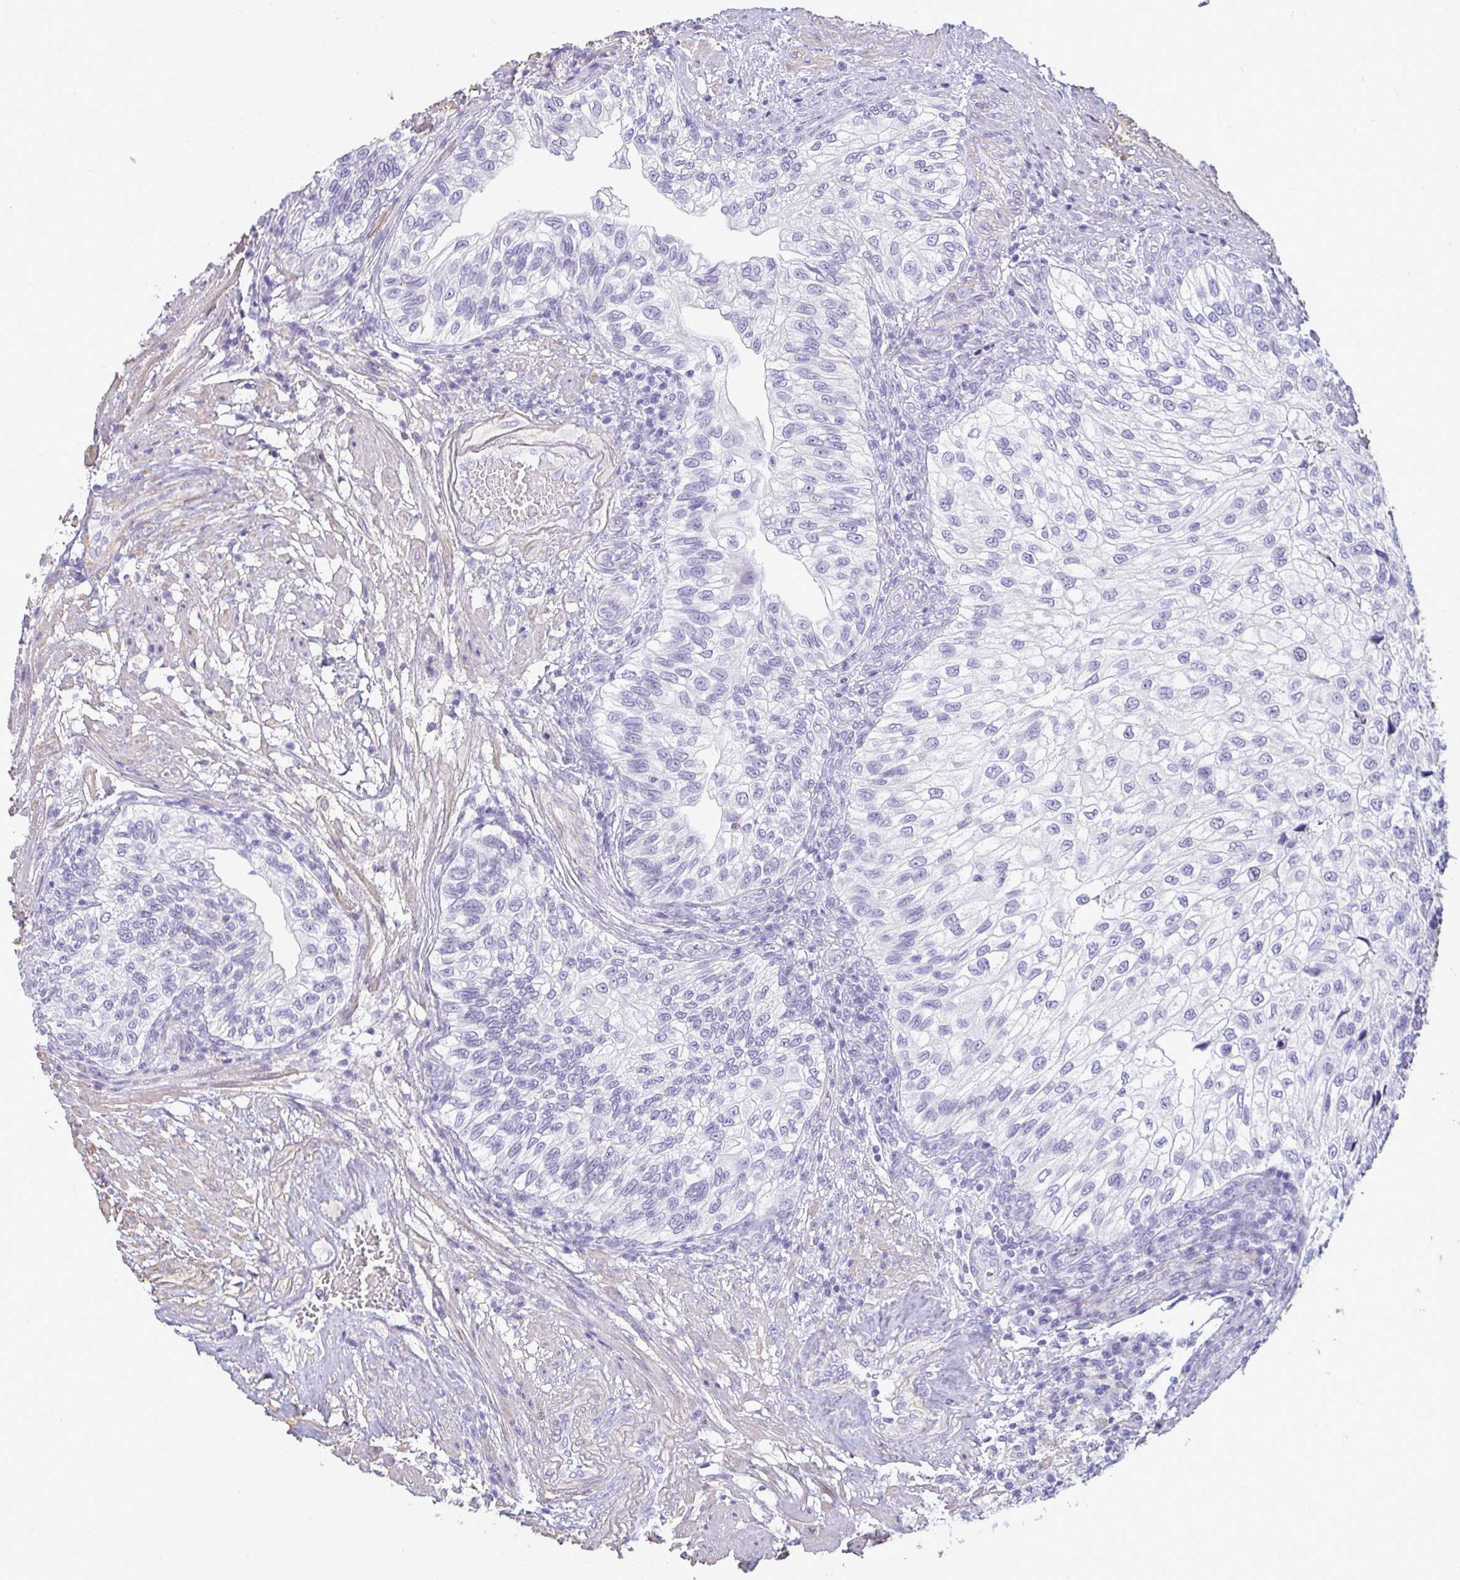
{"staining": {"intensity": "negative", "quantity": "none", "location": "none"}, "tissue": "urothelial cancer", "cell_type": "Tumor cells", "image_type": "cancer", "snomed": [{"axis": "morphology", "description": "Urothelial carcinoma, NOS"}, {"axis": "topography", "description": "Urinary bladder"}], "caption": "A photomicrograph of human urothelial cancer is negative for staining in tumor cells. (DAB (3,3'-diaminobenzidine) immunohistochemistry (IHC), high magnification).", "gene": "SUZ12", "patient": {"sex": "male", "age": 87}}